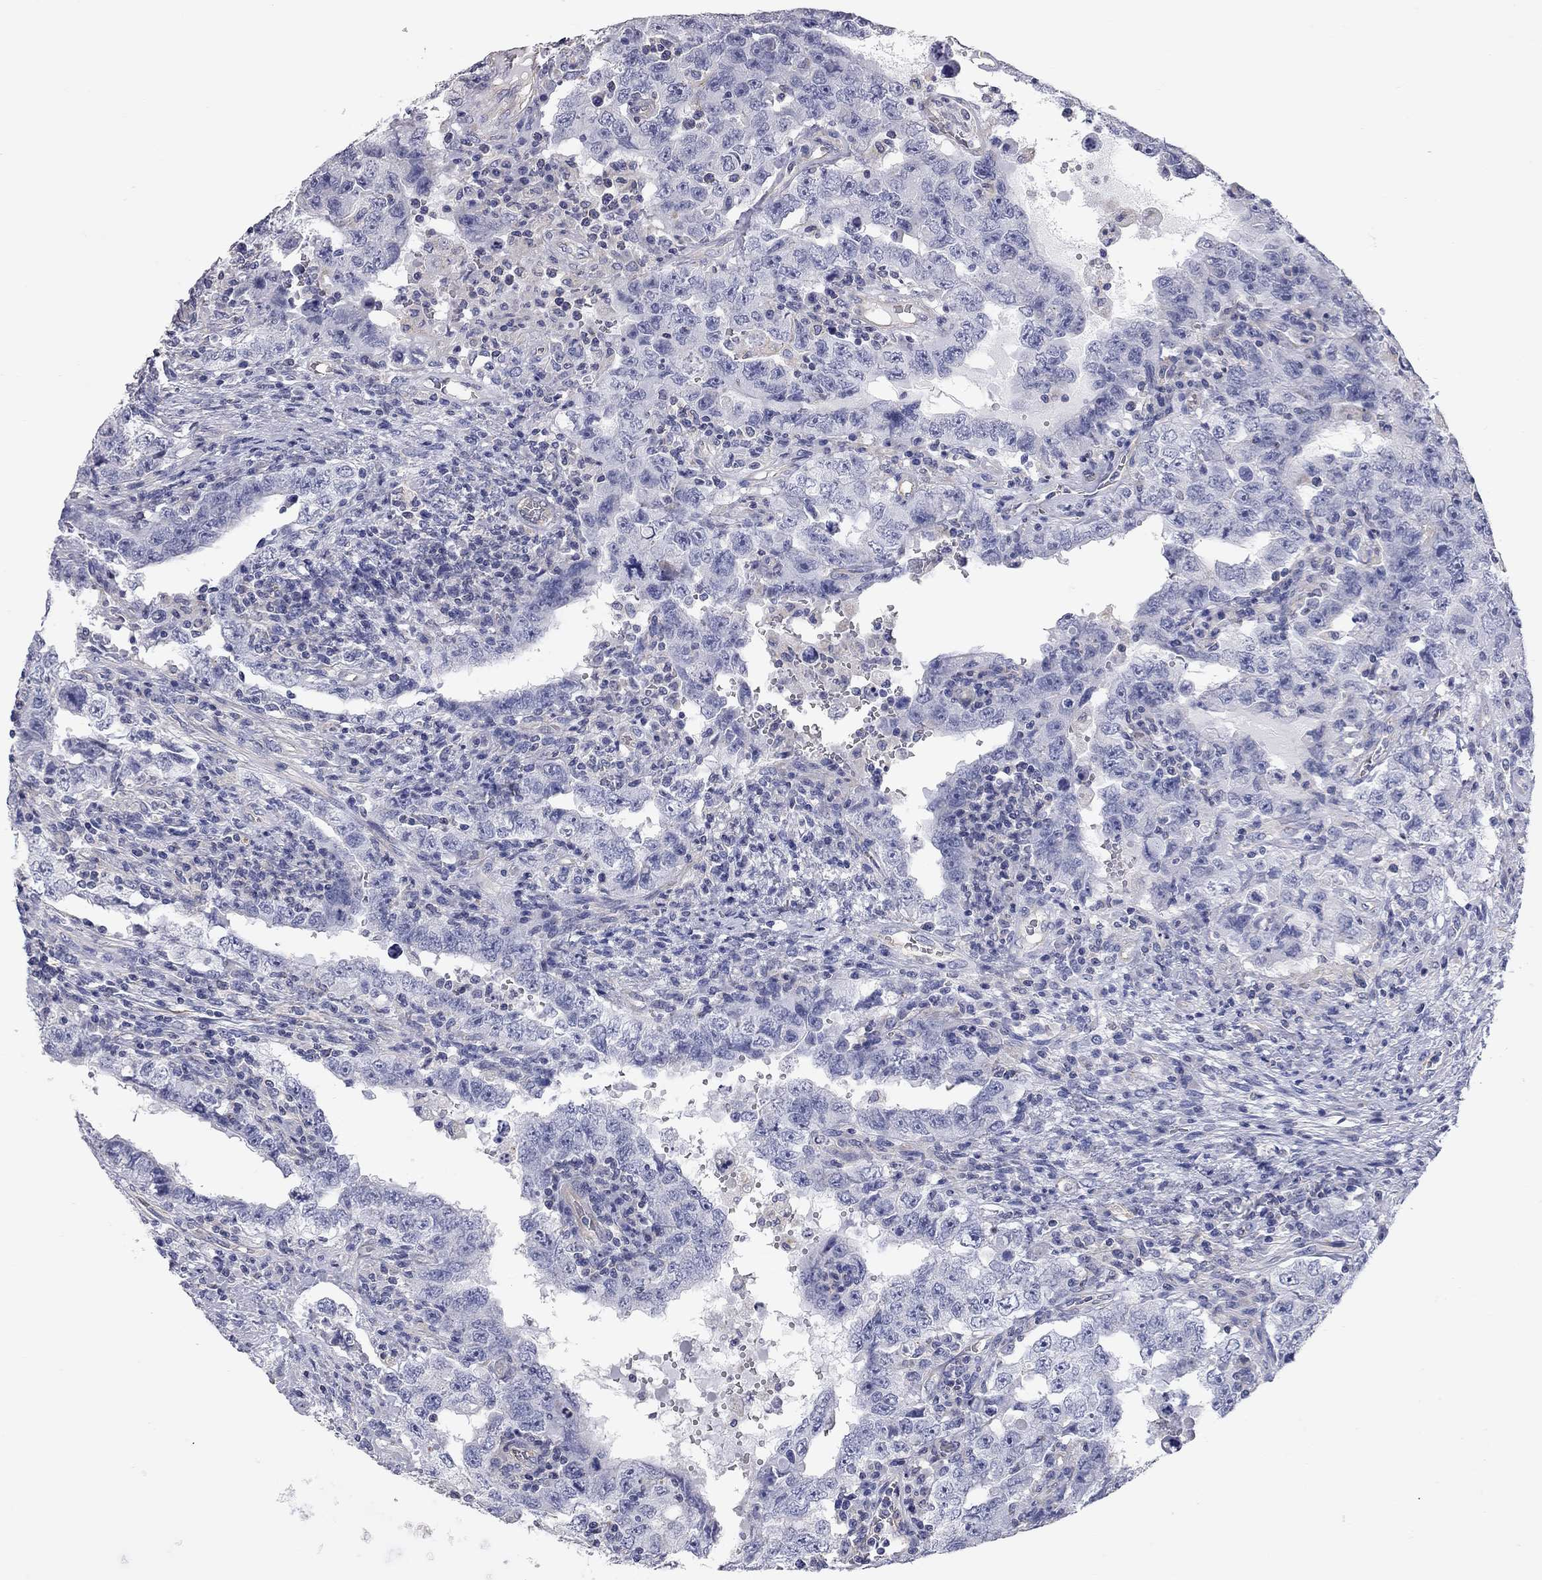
{"staining": {"intensity": "negative", "quantity": "none", "location": "none"}, "tissue": "testis cancer", "cell_type": "Tumor cells", "image_type": "cancer", "snomed": [{"axis": "morphology", "description": "Carcinoma, Embryonal, NOS"}, {"axis": "topography", "description": "Testis"}], "caption": "Histopathology image shows no protein positivity in tumor cells of embryonal carcinoma (testis) tissue.", "gene": "C10orf90", "patient": {"sex": "male", "age": 26}}